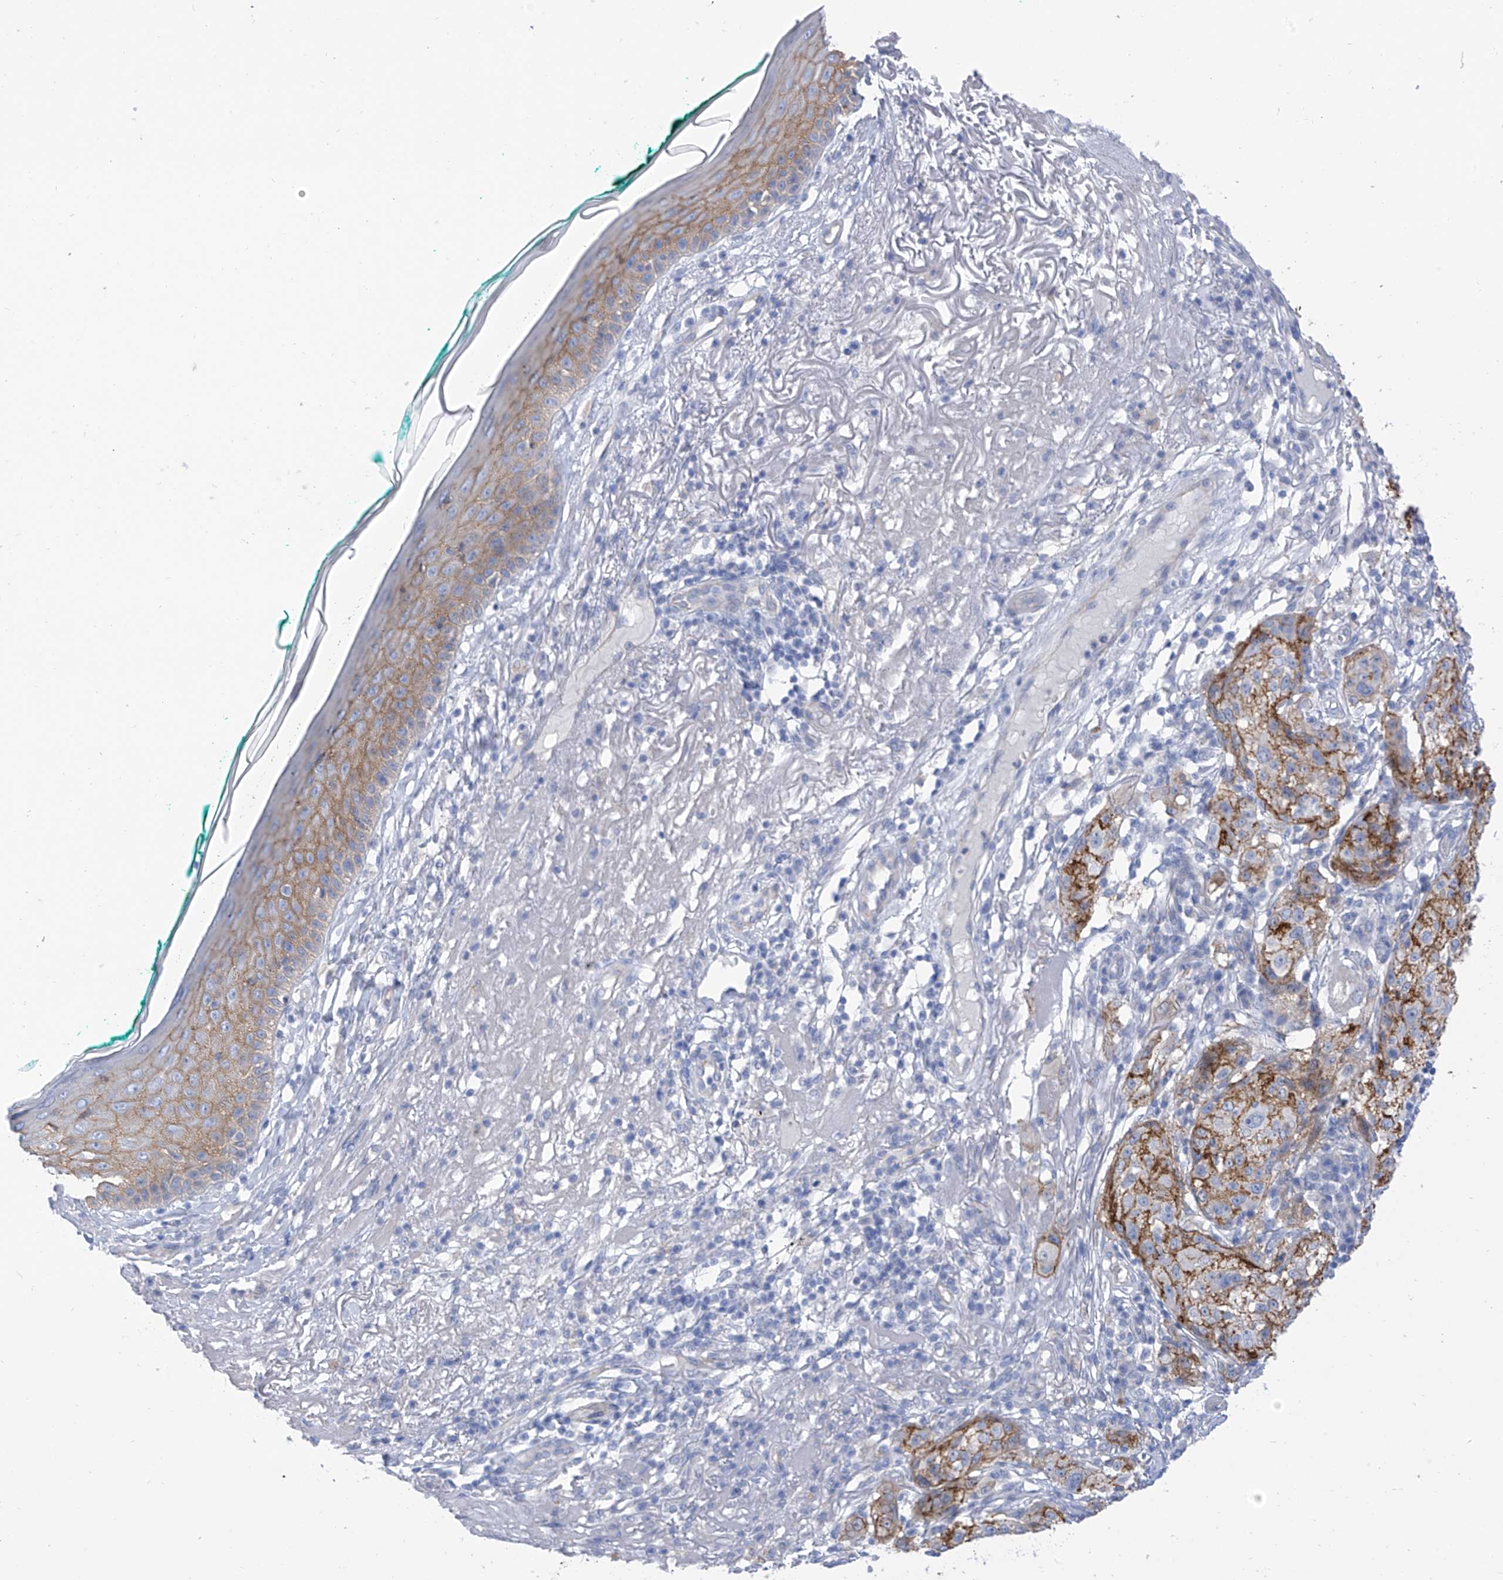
{"staining": {"intensity": "moderate", "quantity": "<25%", "location": "cytoplasmic/membranous"}, "tissue": "melanoma", "cell_type": "Tumor cells", "image_type": "cancer", "snomed": [{"axis": "morphology", "description": "Necrosis, NOS"}, {"axis": "morphology", "description": "Malignant melanoma, NOS"}, {"axis": "topography", "description": "Skin"}], "caption": "Malignant melanoma was stained to show a protein in brown. There is low levels of moderate cytoplasmic/membranous staining in about <25% of tumor cells.", "gene": "ITGA9", "patient": {"sex": "female", "age": 87}}